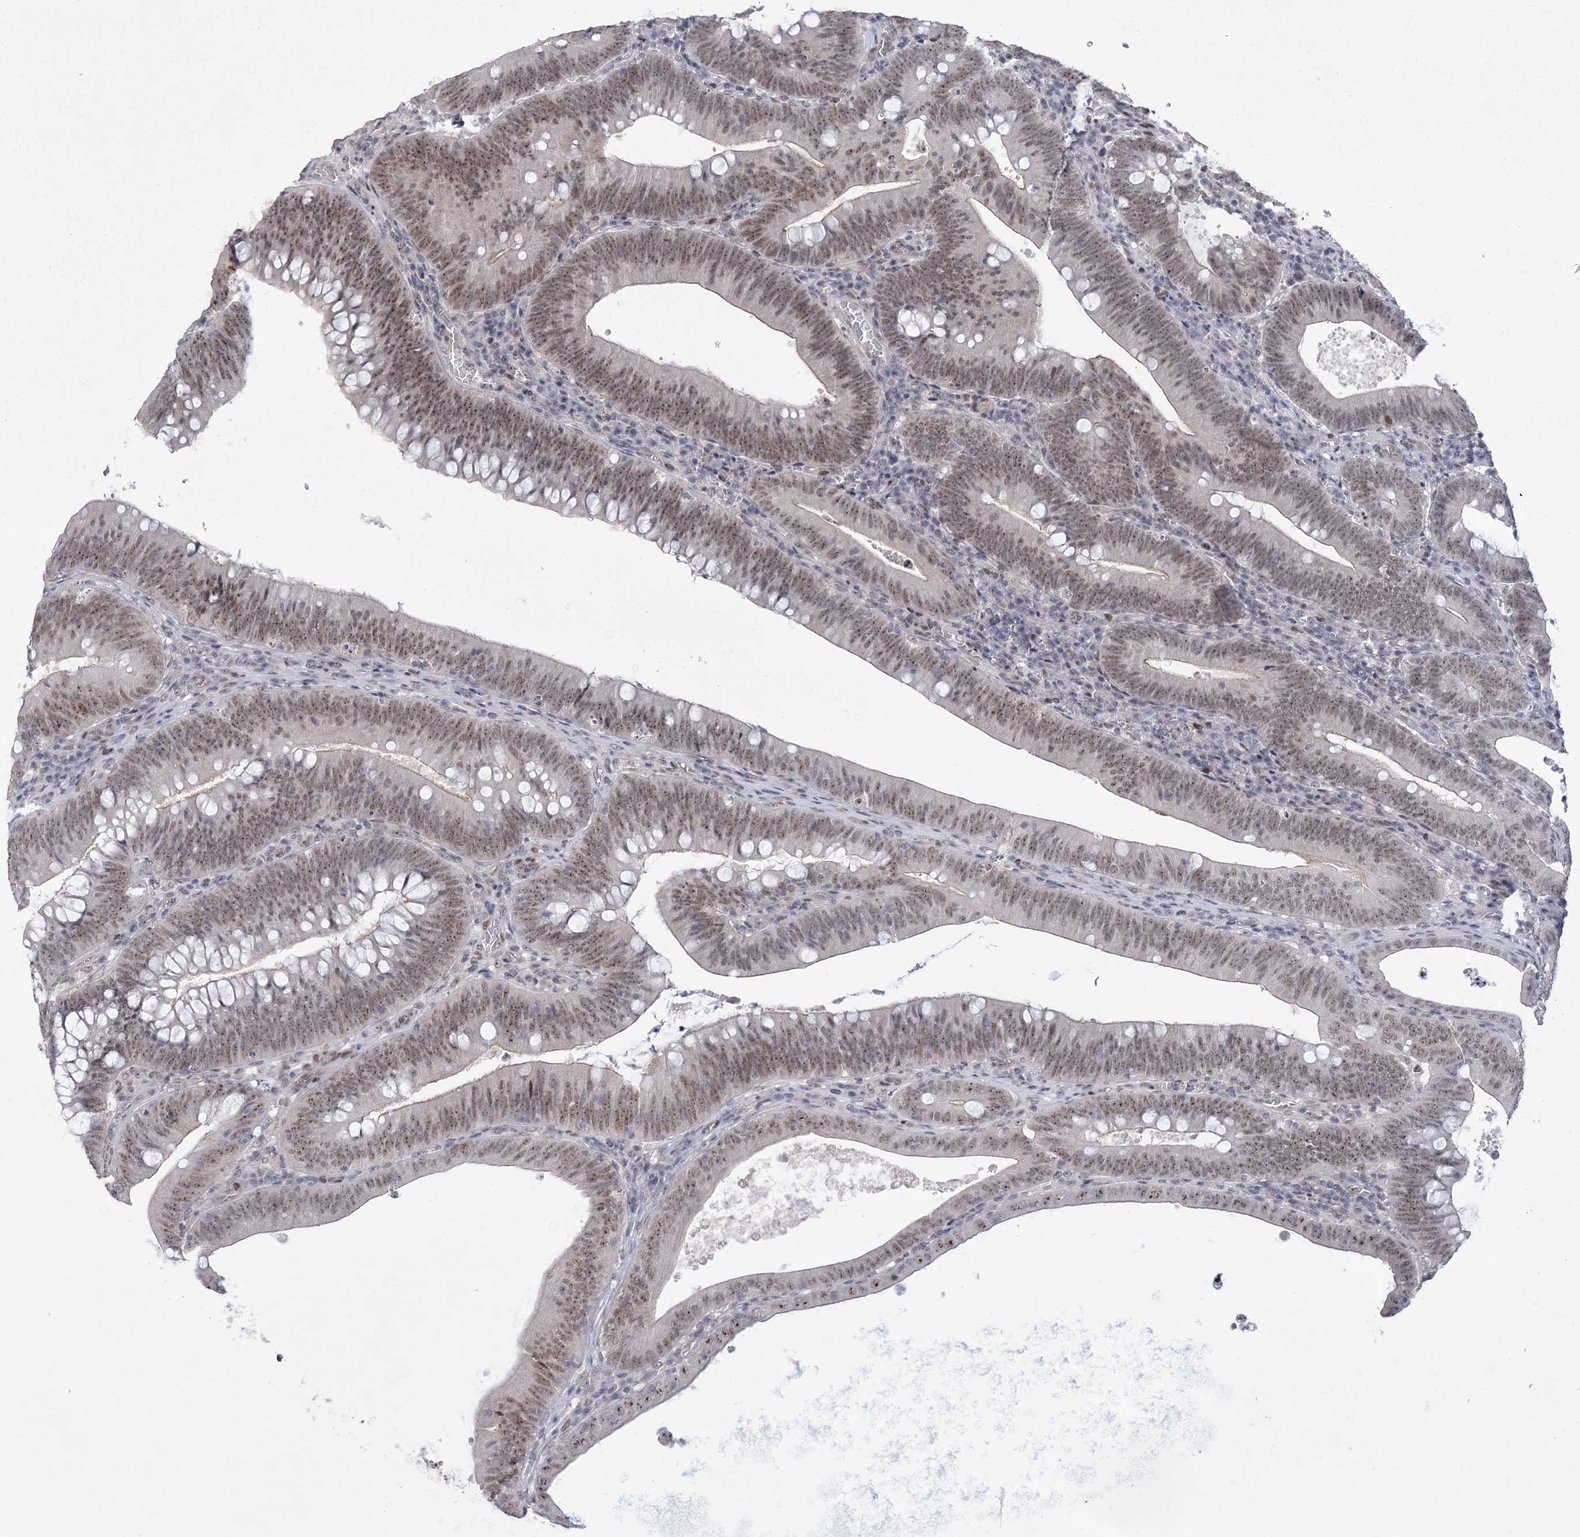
{"staining": {"intensity": "moderate", "quantity": ">75%", "location": "nuclear"}, "tissue": "colorectal cancer", "cell_type": "Tumor cells", "image_type": "cancer", "snomed": [{"axis": "morphology", "description": "Normal tissue, NOS"}, {"axis": "topography", "description": "Colon"}], "caption": "There is medium levels of moderate nuclear positivity in tumor cells of colorectal cancer, as demonstrated by immunohistochemical staining (brown color).", "gene": "HOMEZ", "patient": {"sex": "female", "age": 82}}